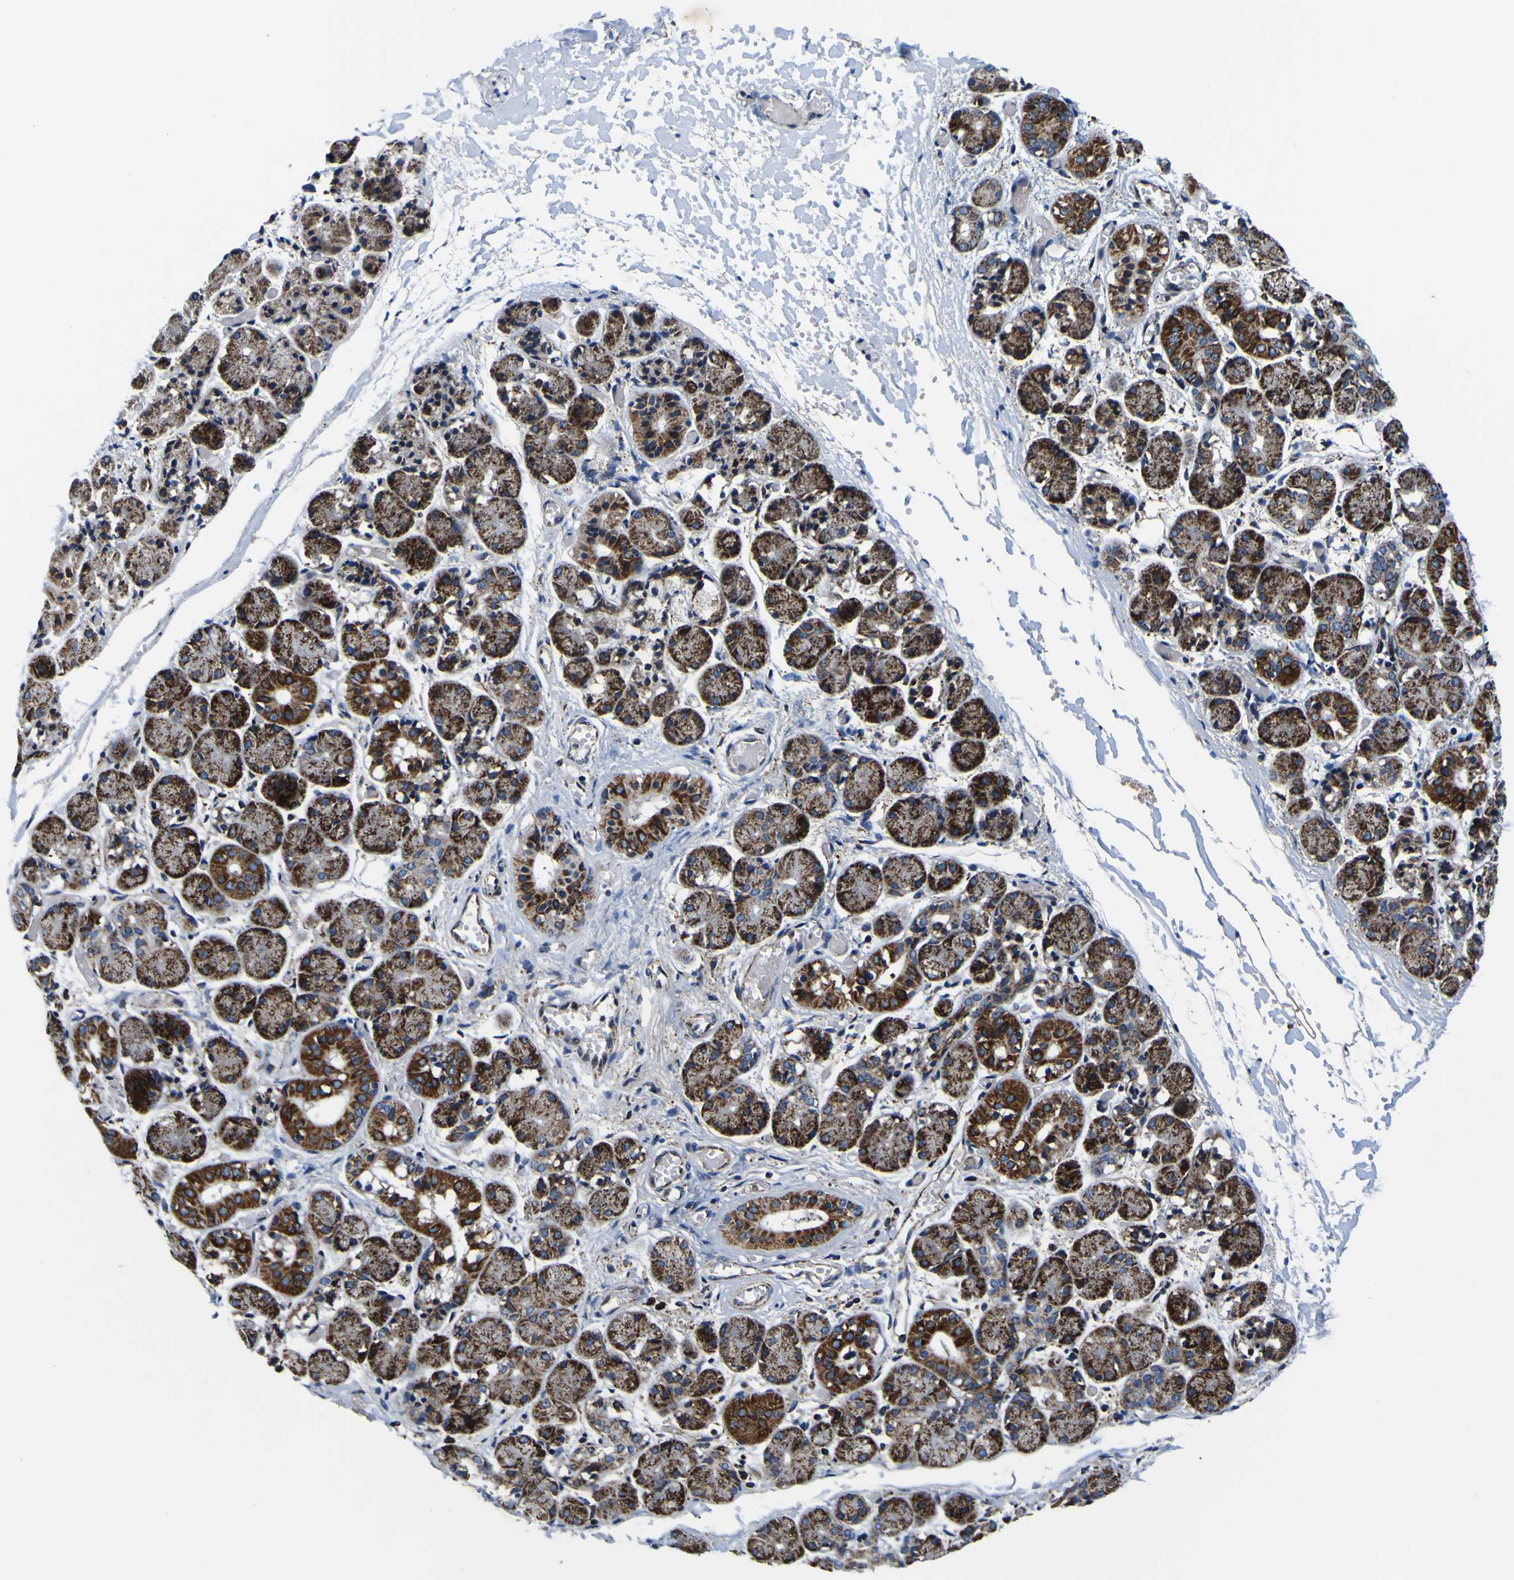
{"staining": {"intensity": "strong", "quantity": "25%-75%", "location": "cytoplasmic/membranous"}, "tissue": "salivary gland", "cell_type": "Glandular cells", "image_type": "normal", "snomed": [{"axis": "morphology", "description": "Normal tissue, NOS"}, {"axis": "topography", "description": "Salivary gland"}], "caption": "A brown stain highlights strong cytoplasmic/membranous expression of a protein in glandular cells of normal salivary gland.", "gene": "PTRH2", "patient": {"sex": "female", "age": 24}}